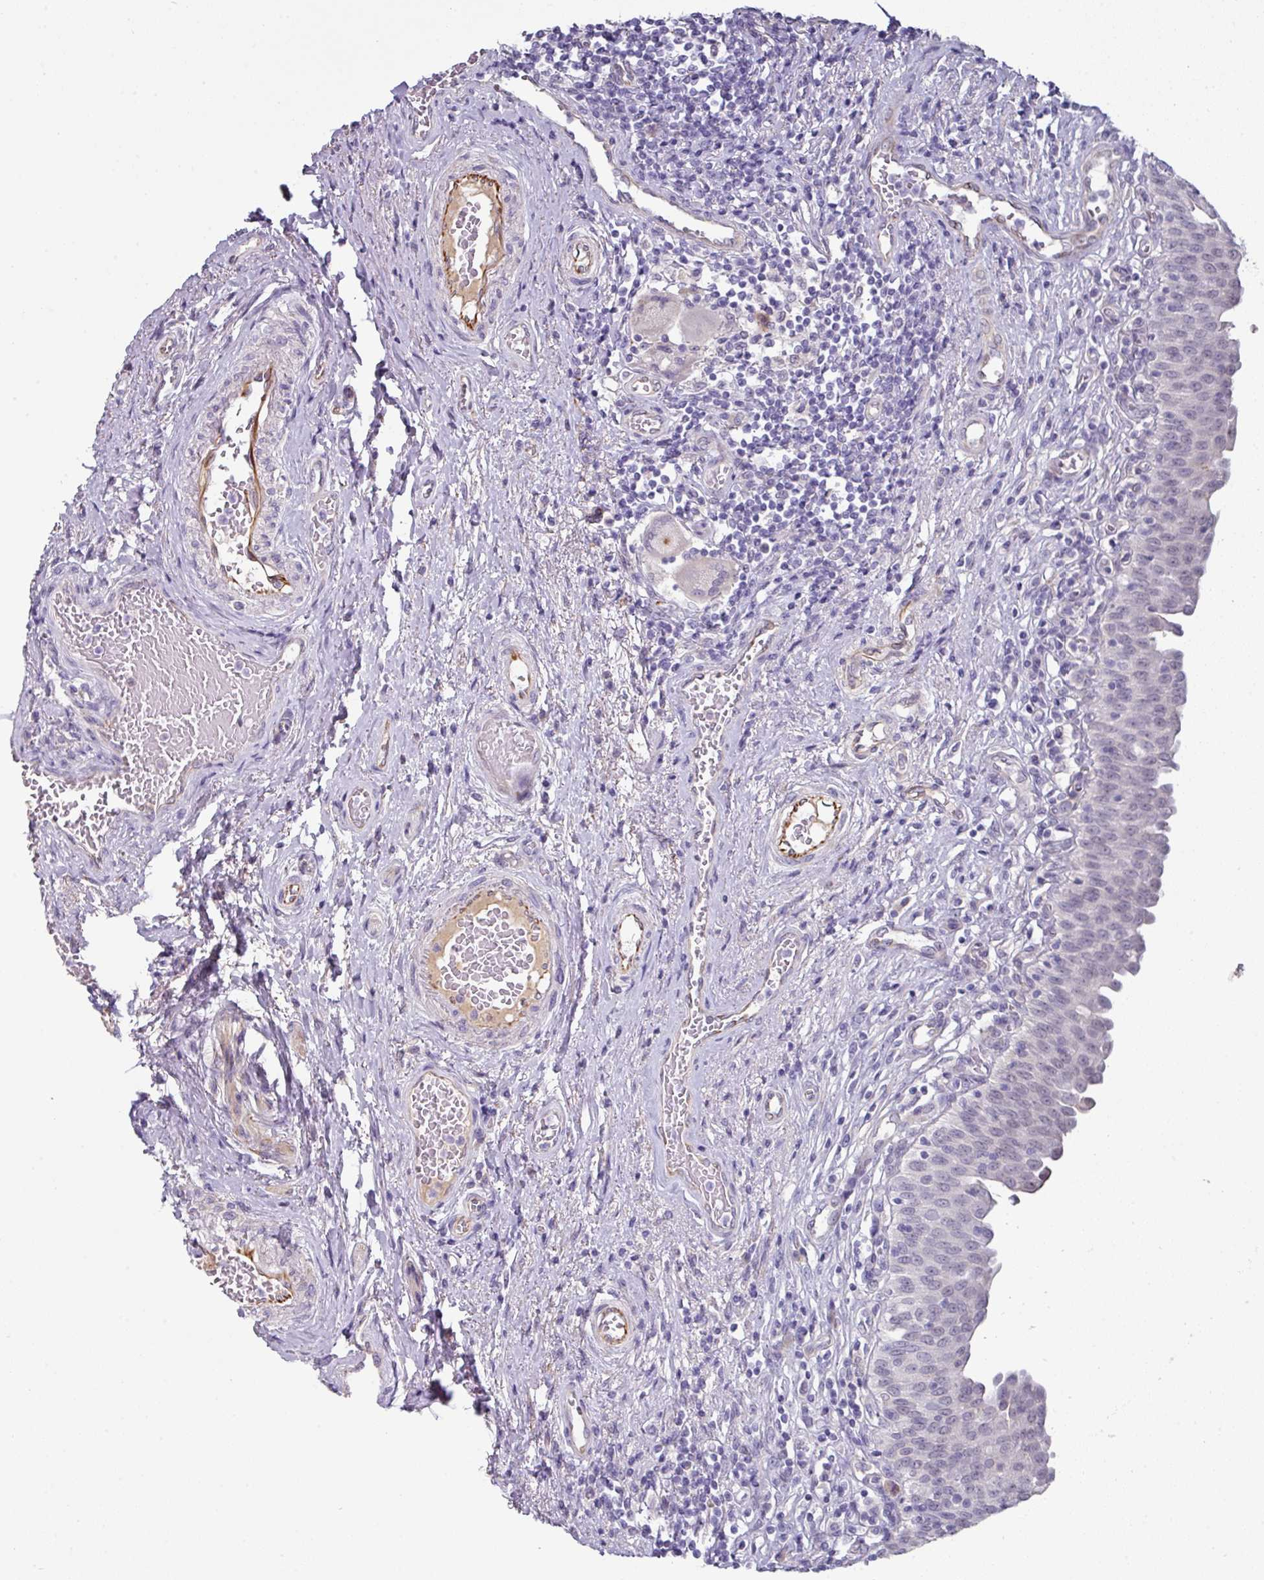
{"staining": {"intensity": "negative", "quantity": "none", "location": "none"}, "tissue": "urinary bladder", "cell_type": "Urothelial cells", "image_type": "normal", "snomed": [{"axis": "morphology", "description": "Normal tissue, NOS"}, {"axis": "topography", "description": "Urinary bladder"}], "caption": "An immunohistochemistry (IHC) photomicrograph of unremarkable urinary bladder is shown. There is no staining in urothelial cells of urinary bladder. (DAB (3,3'-diaminobenzidine) immunohistochemistry (IHC) visualized using brightfield microscopy, high magnification).", "gene": "EYA3", "patient": {"sex": "male", "age": 71}}